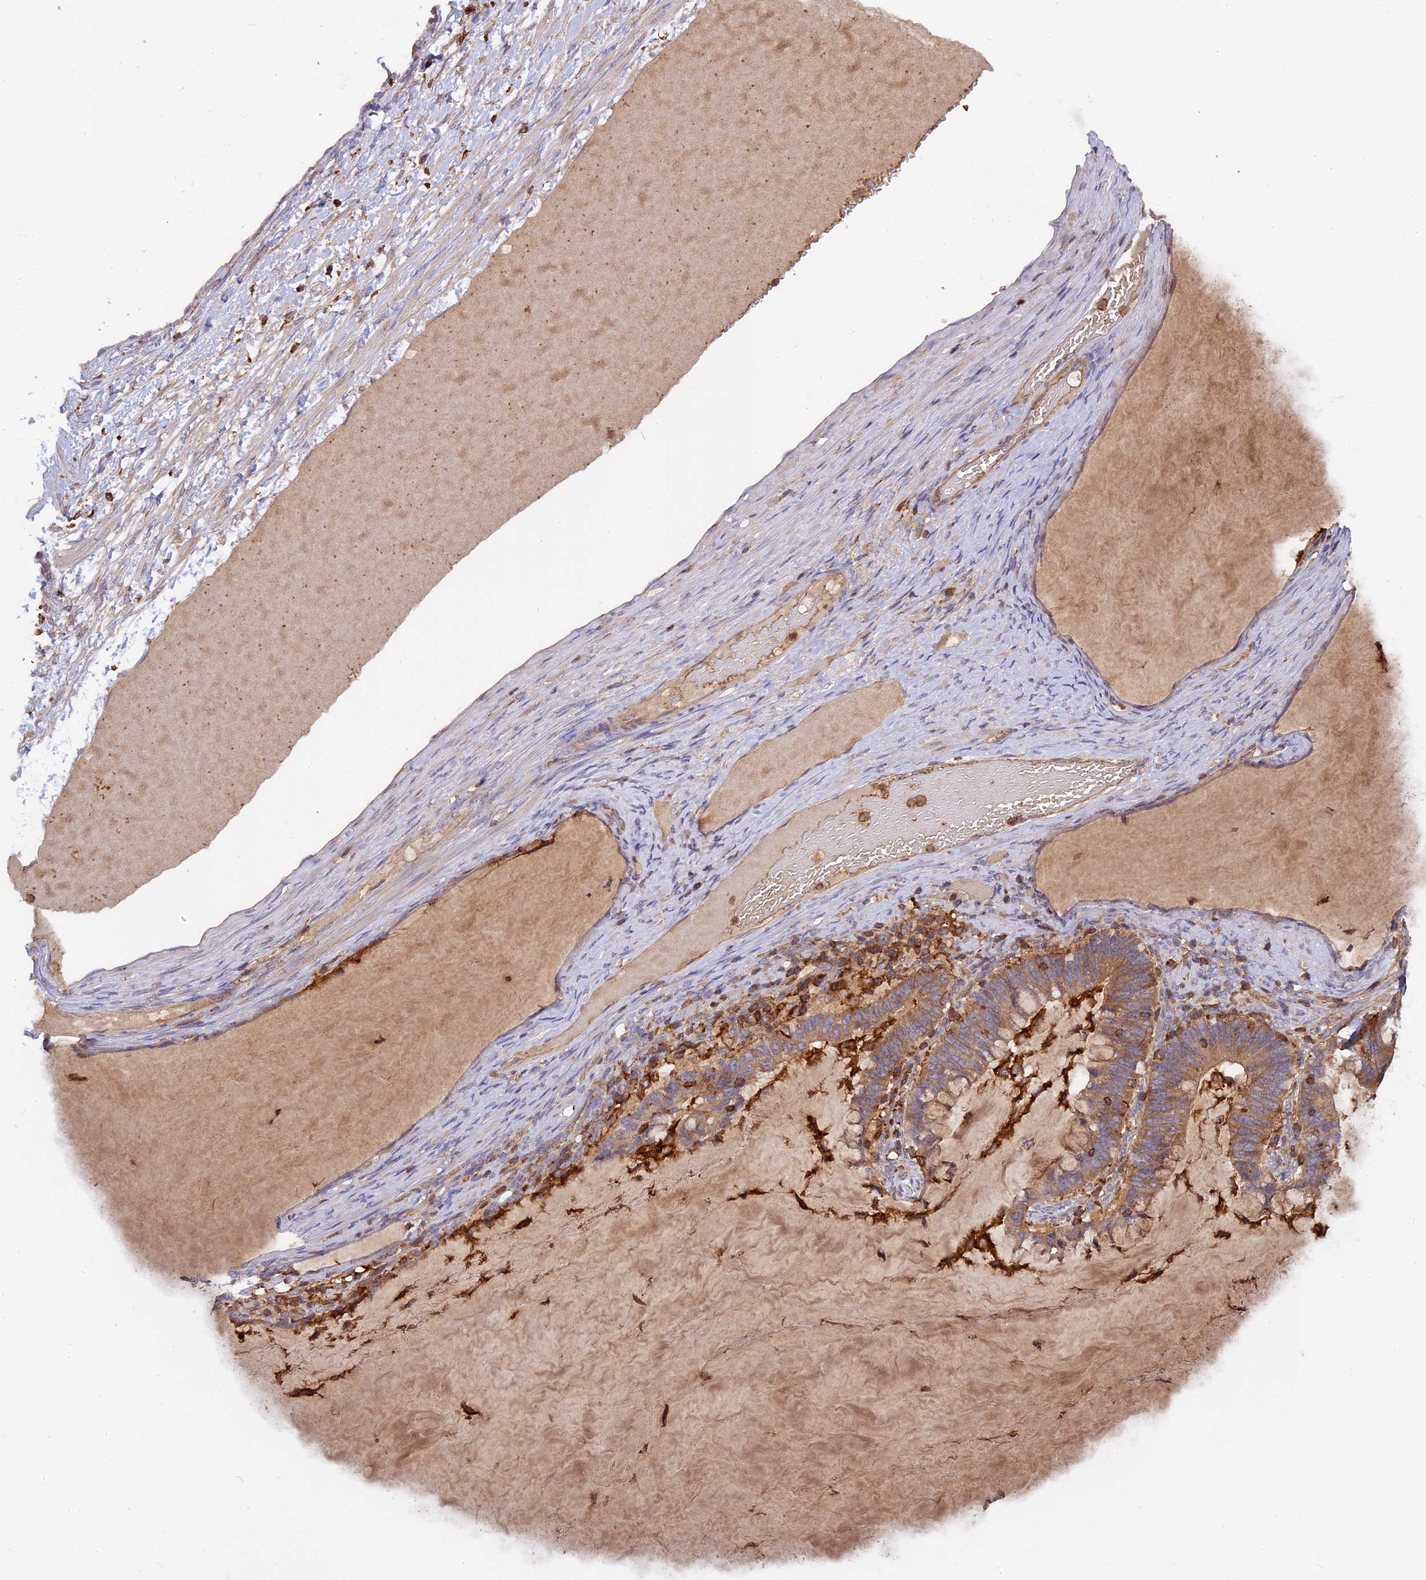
{"staining": {"intensity": "moderate", "quantity": ">75%", "location": "cytoplasmic/membranous"}, "tissue": "ovarian cancer", "cell_type": "Tumor cells", "image_type": "cancer", "snomed": [{"axis": "morphology", "description": "Cystadenocarcinoma, mucinous, NOS"}, {"axis": "topography", "description": "Ovary"}], "caption": "Tumor cells reveal moderate cytoplasmic/membranous expression in approximately >75% of cells in ovarian cancer.", "gene": "MYO9B", "patient": {"sex": "female", "age": 61}}